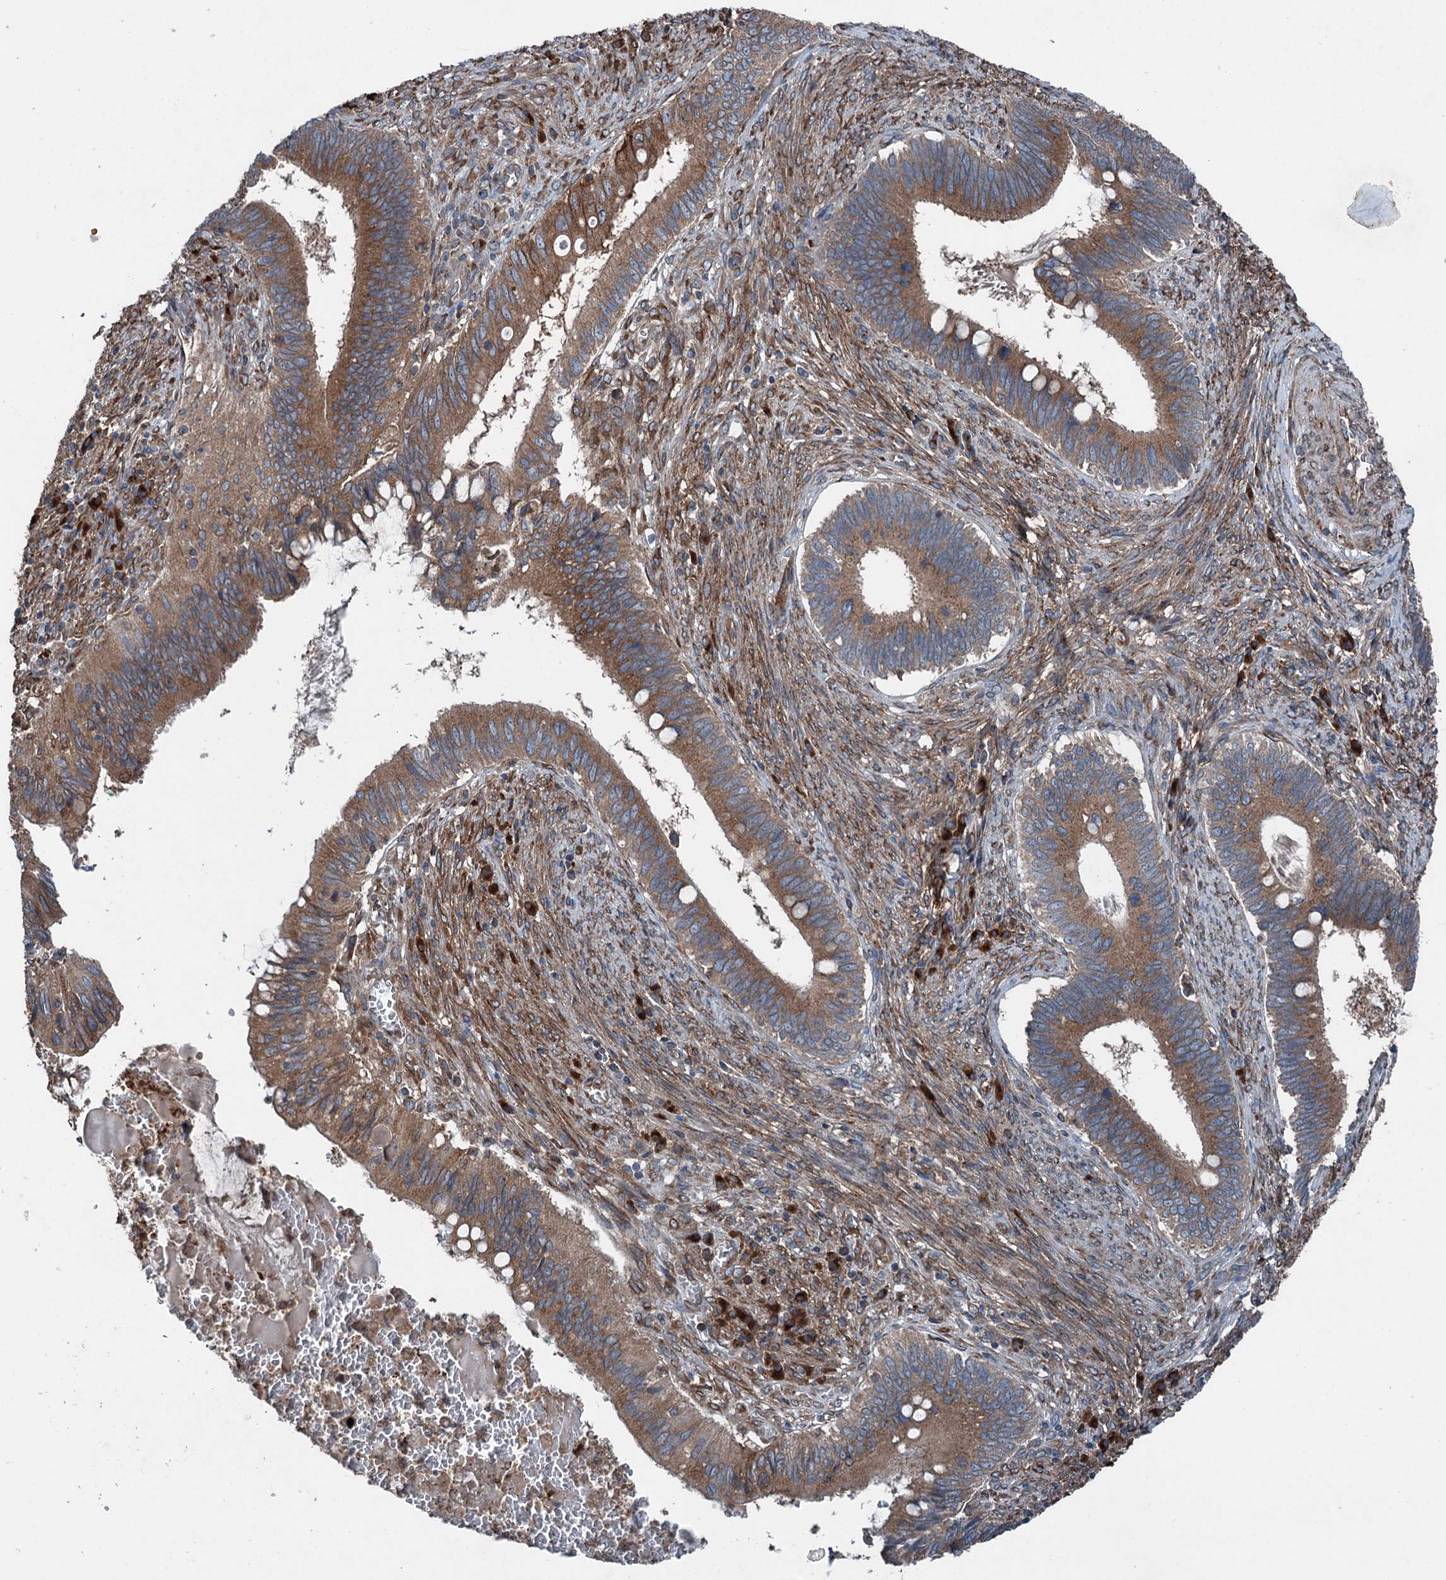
{"staining": {"intensity": "moderate", "quantity": ">75%", "location": "cytoplasmic/membranous"}, "tissue": "cervical cancer", "cell_type": "Tumor cells", "image_type": "cancer", "snomed": [{"axis": "morphology", "description": "Adenocarcinoma, NOS"}, {"axis": "topography", "description": "Cervix"}], "caption": "Adenocarcinoma (cervical) tissue exhibits moderate cytoplasmic/membranous positivity in approximately >75% of tumor cells, visualized by immunohistochemistry. Ihc stains the protein of interest in brown and the nuclei are stained blue.", "gene": "CALCOCO1", "patient": {"sex": "female", "age": 42}}